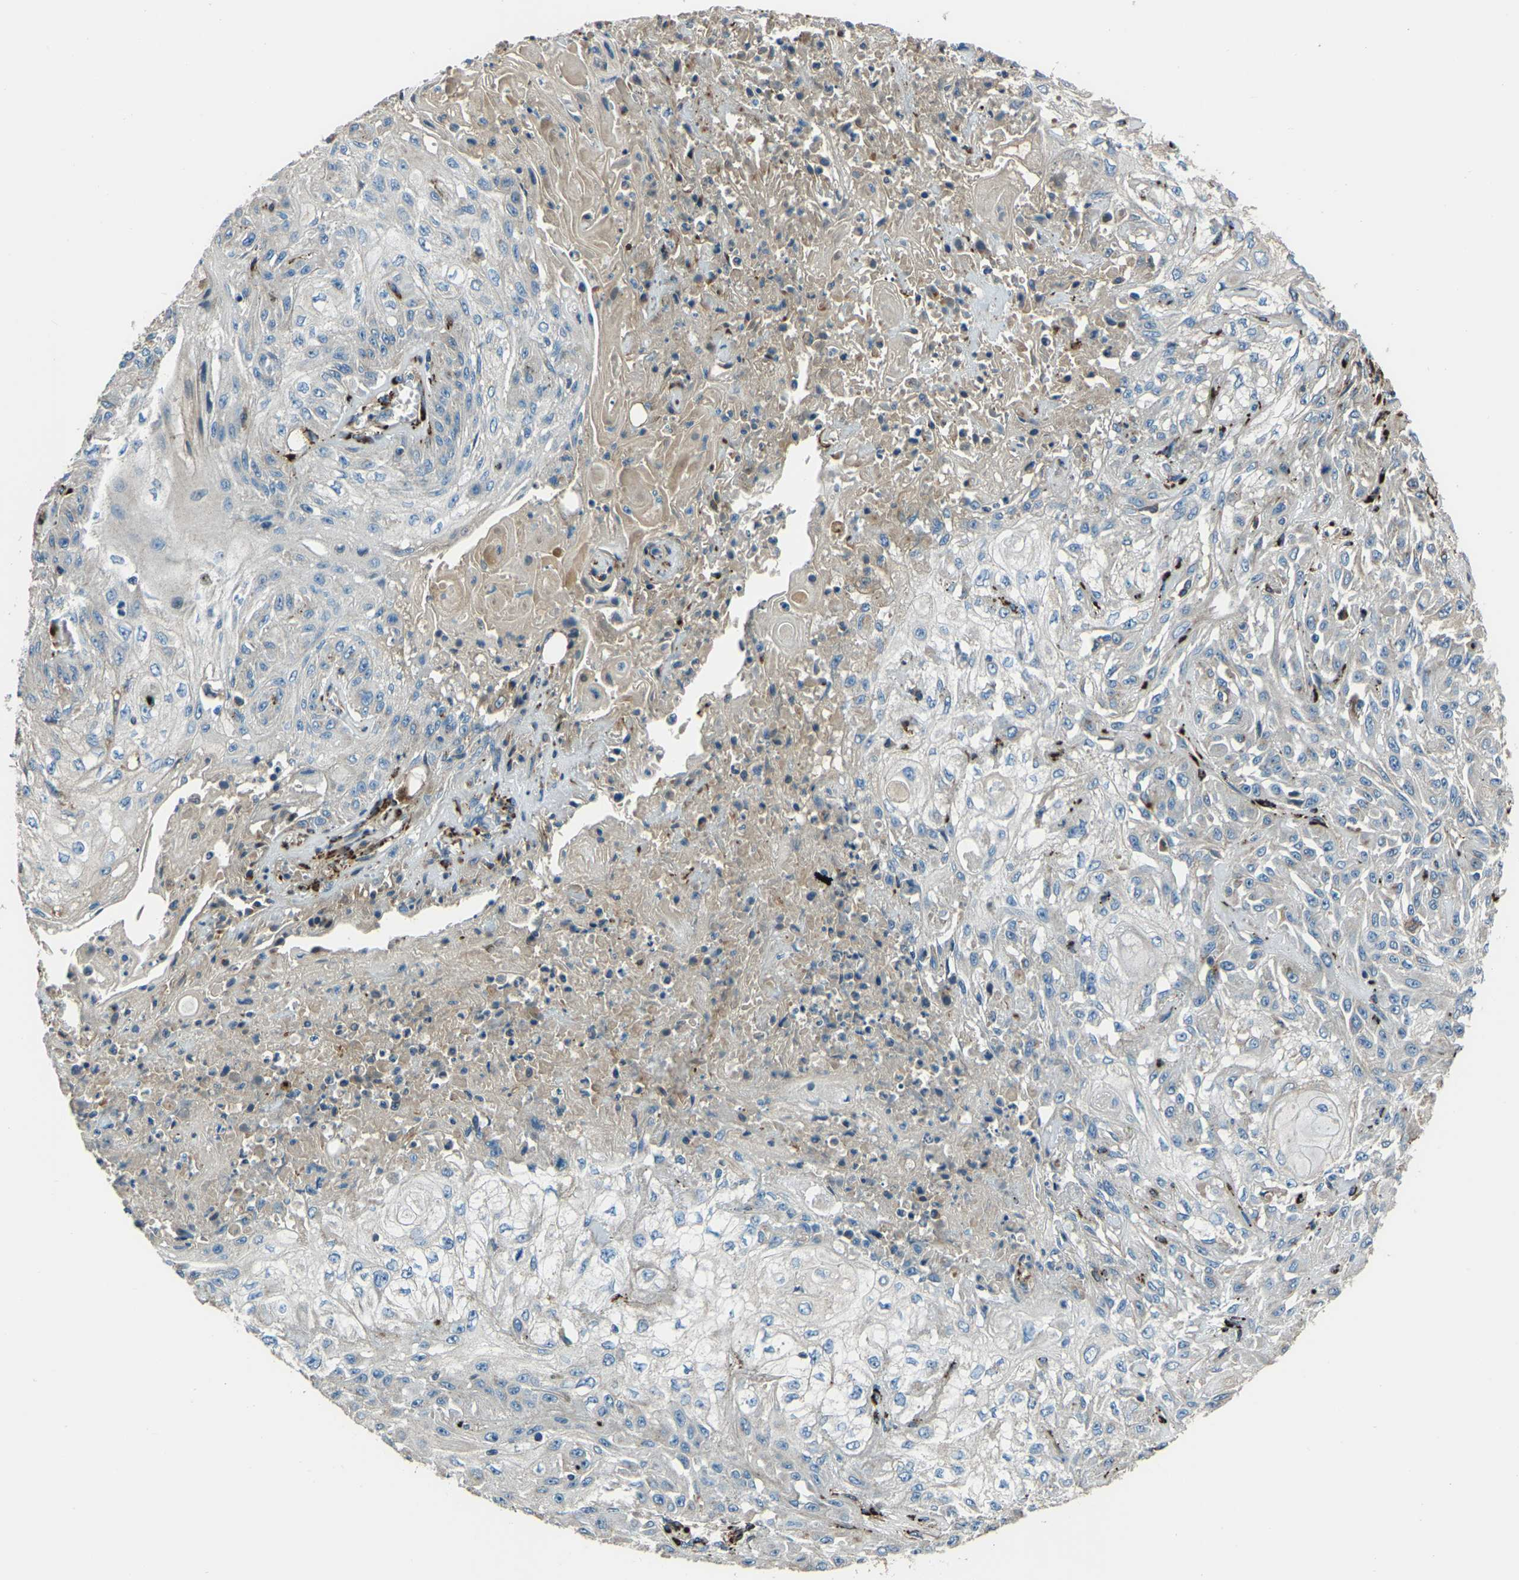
{"staining": {"intensity": "negative", "quantity": "none", "location": "none"}, "tissue": "skin cancer", "cell_type": "Tumor cells", "image_type": "cancer", "snomed": [{"axis": "morphology", "description": "Squamous cell carcinoma, NOS"}, {"axis": "morphology", "description": "Squamous cell carcinoma, metastatic, NOS"}, {"axis": "topography", "description": "Skin"}, {"axis": "topography", "description": "Lymph node"}], "caption": "A histopathology image of skin squamous cell carcinoma stained for a protein demonstrates no brown staining in tumor cells.", "gene": "COL3A1", "patient": {"sex": "male", "age": 75}}